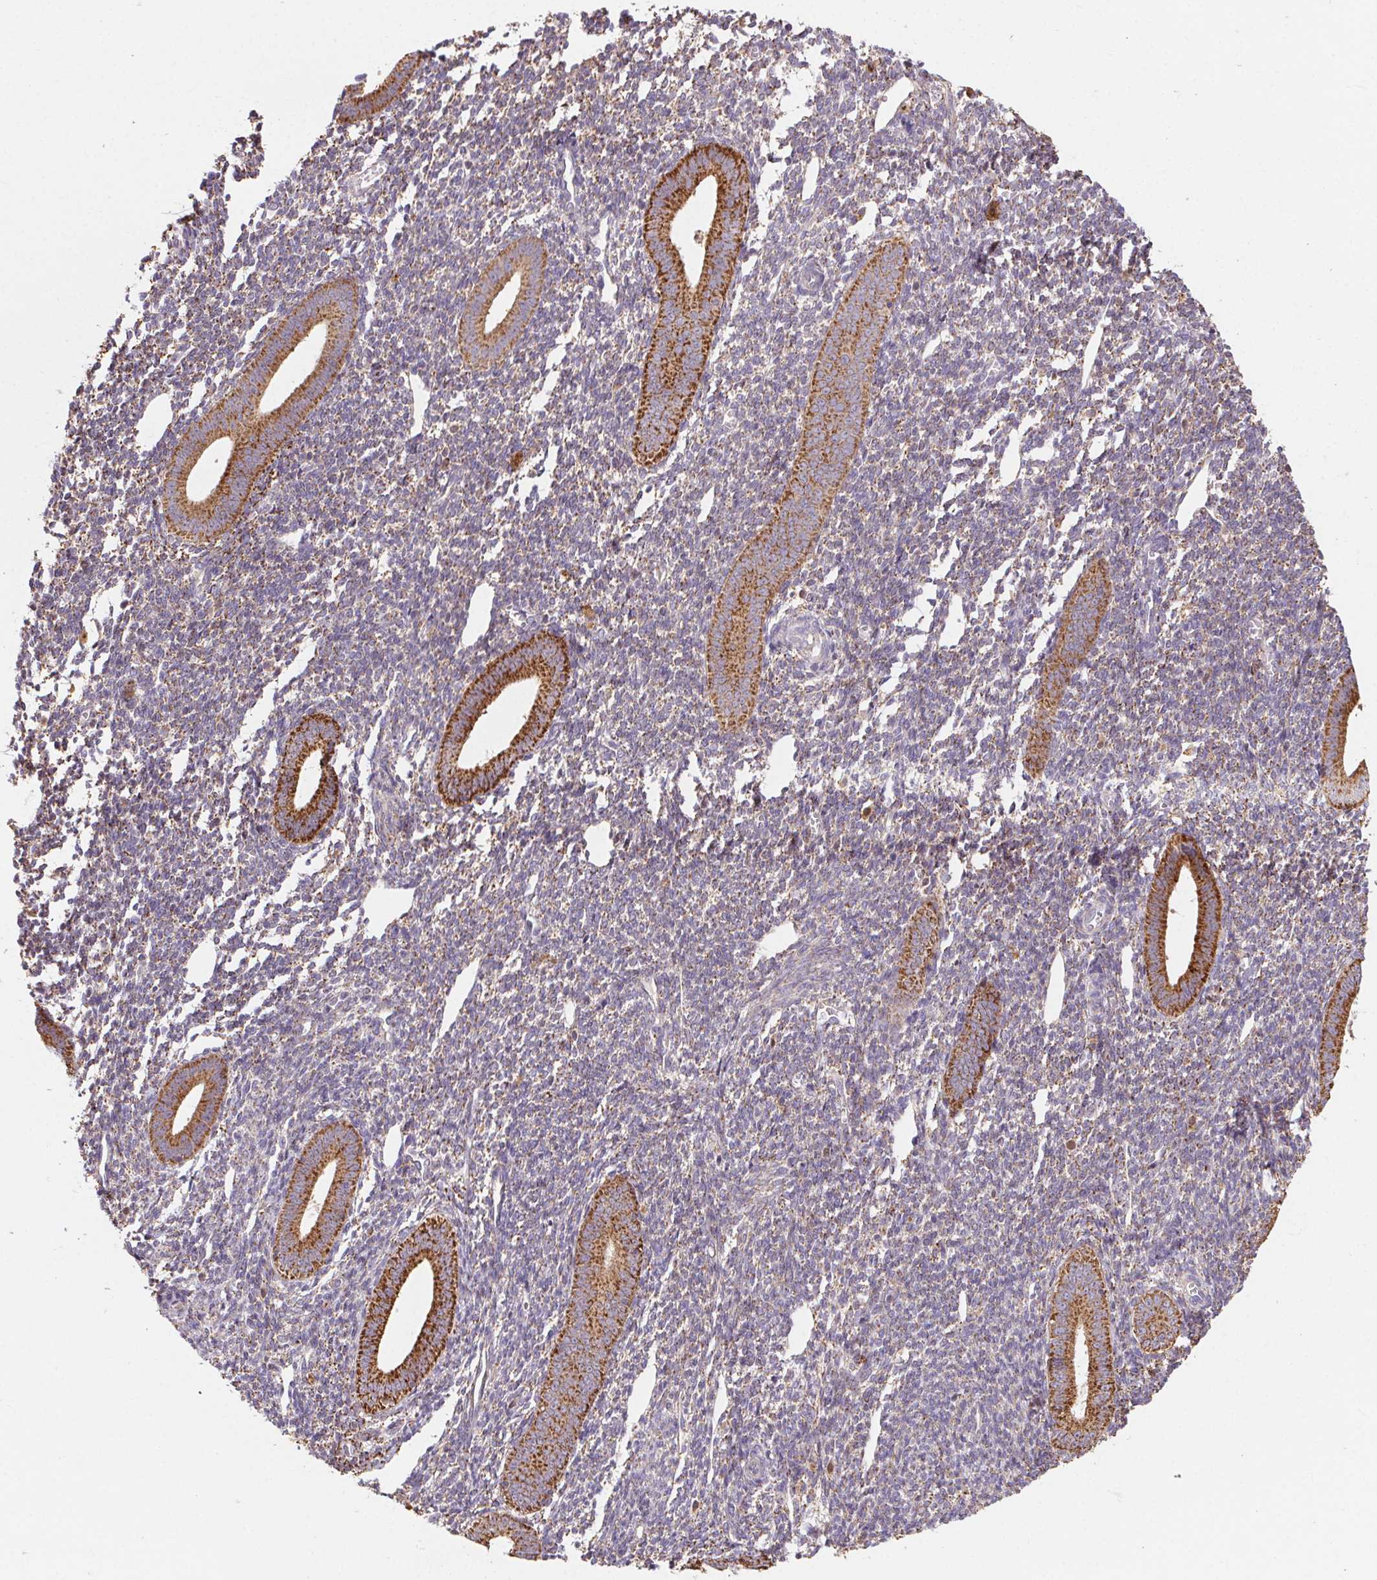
{"staining": {"intensity": "weak", "quantity": "<25%", "location": "cytoplasmic/membranous"}, "tissue": "endometrium", "cell_type": "Cells in endometrial stroma", "image_type": "normal", "snomed": [{"axis": "morphology", "description": "Normal tissue, NOS"}, {"axis": "topography", "description": "Endometrium"}], "caption": "DAB immunohistochemical staining of unremarkable endometrium exhibits no significant positivity in cells in endometrial stroma. (Immunohistochemistry (ihc), brightfield microscopy, high magnification).", "gene": "FNBP1L", "patient": {"sex": "female", "age": 25}}